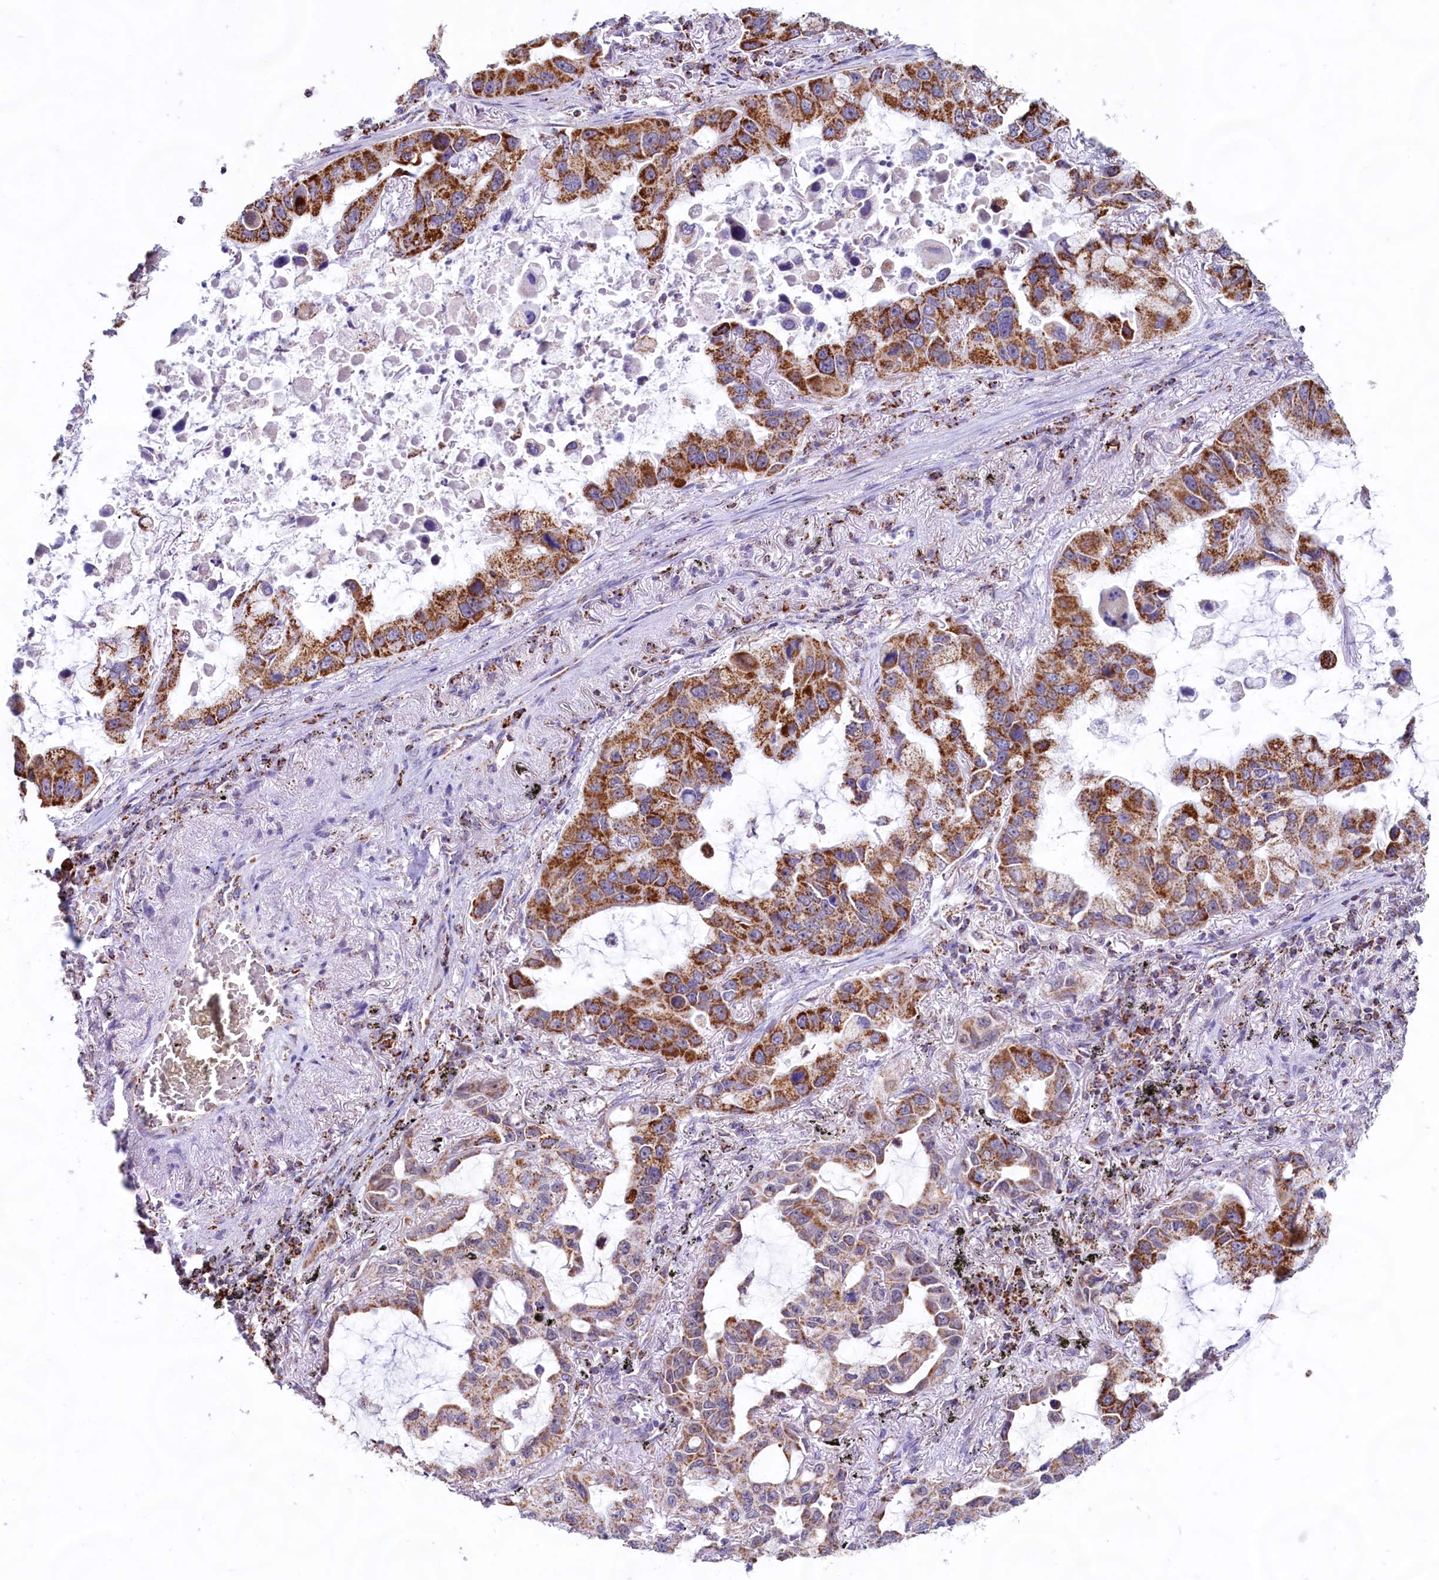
{"staining": {"intensity": "moderate", "quantity": ">75%", "location": "cytoplasmic/membranous"}, "tissue": "lung cancer", "cell_type": "Tumor cells", "image_type": "cancer", "snomed": [{"axis": "morphology", "description": "Adenocarcinoma, NOS"}, {"axis": "topography", "description": "Lung"}], "caption": "Moderate cytoplasmic/membranous expression is seen in about >75% of tumor cells in lung cancer.", "gene": "C1D", "patient": {"sex": "male", "age": 64}}